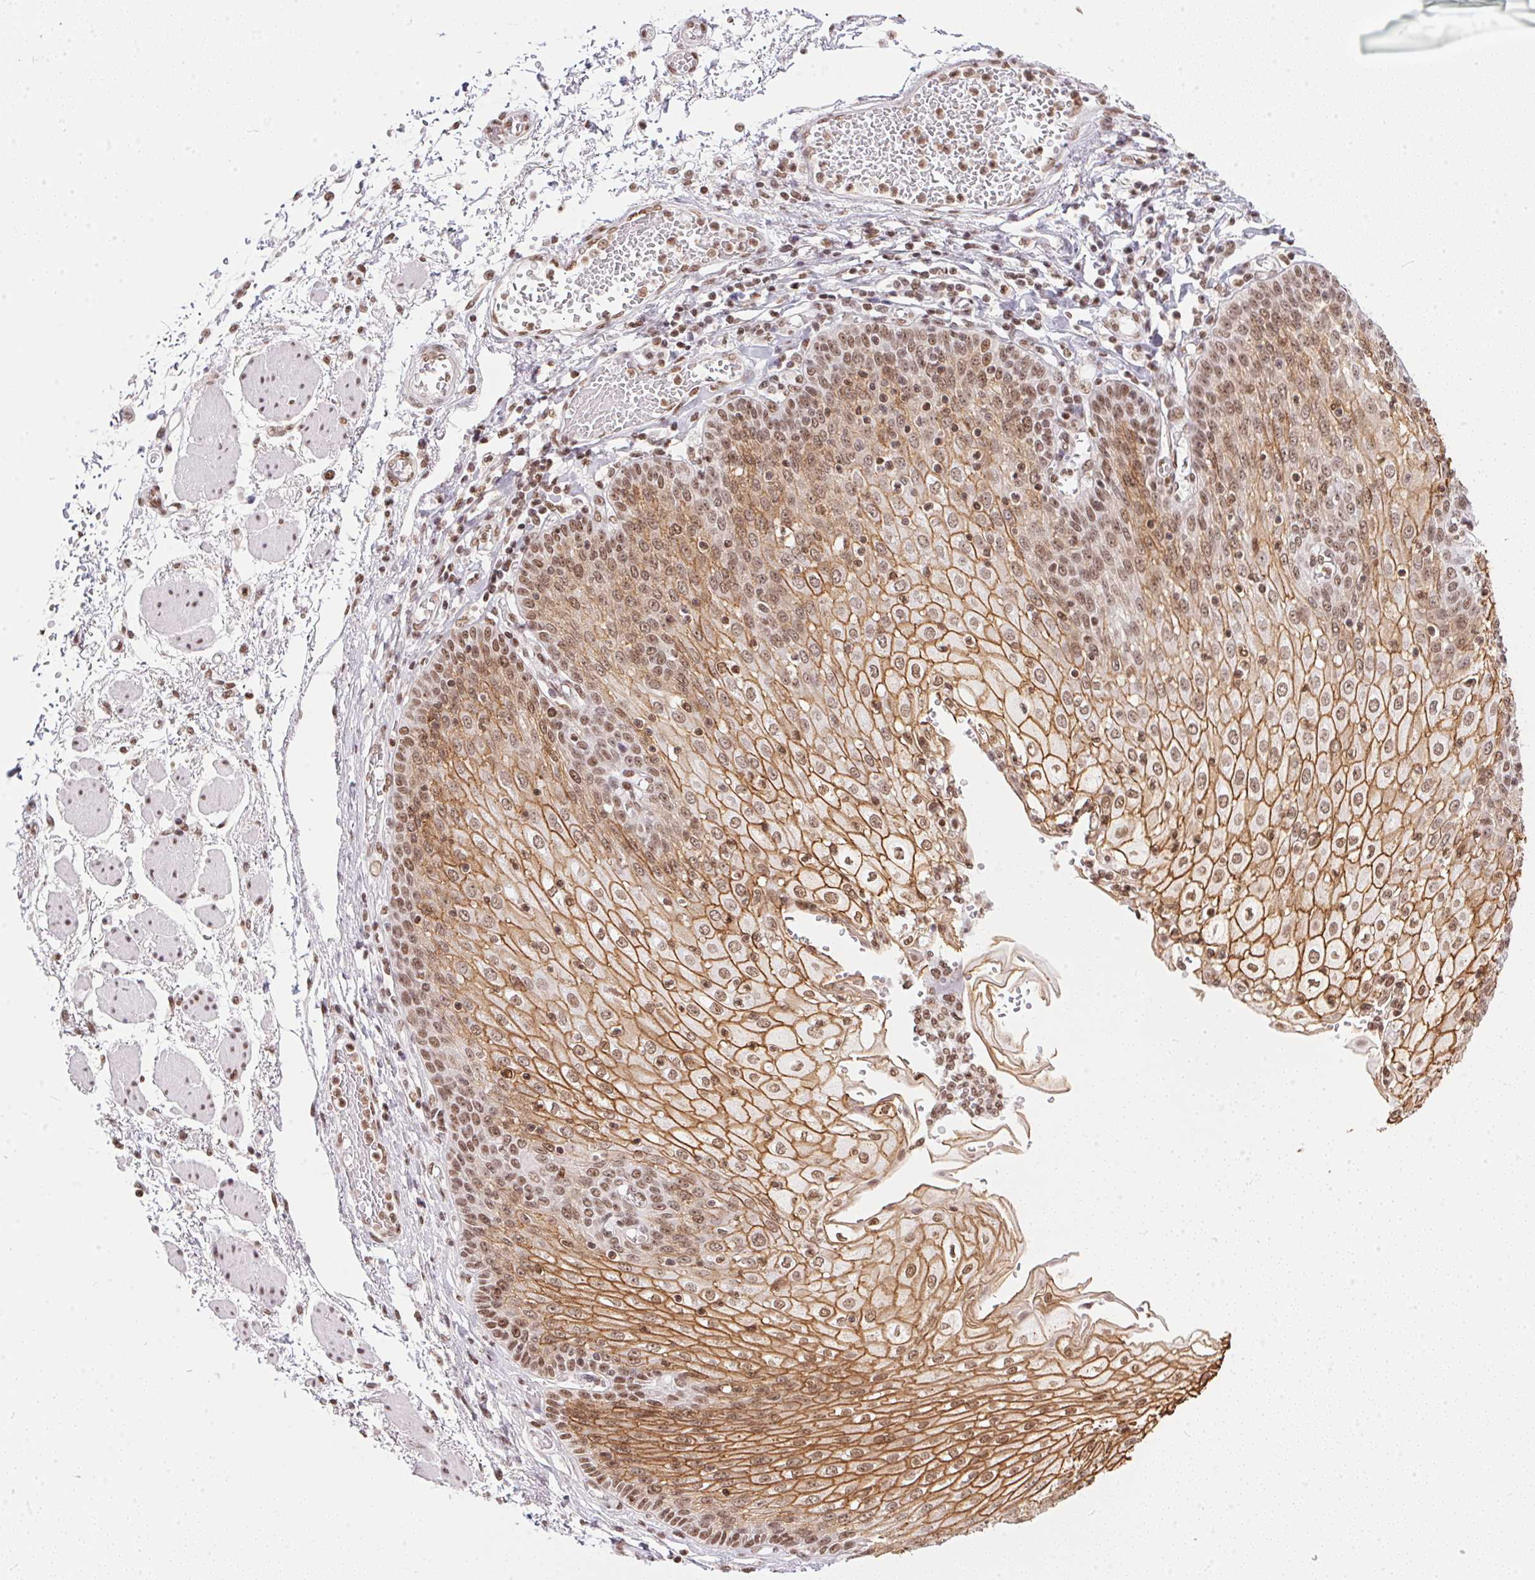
{"staining": {"intensity": "moderate", "quantity": ">75%", "location": "cytoplasmic/membranous,nuclear"}, "tissue": "esophagus", "cell_type": "Squamous epithelial cells", "image_type": "normal", "snomed": [{"axis": "morphology", "description": "Normal tissue, NOS"}, {"axis": "morphology", "description": "Adenocarcinoma, NOS"}, {"axis": "topography", "description": "Esophagus"}], "caption": "Immunohistochemical staining of normal human esophagus demonstrates >75% levels of moderate cytoplasmic/membranous,nuclear protein expression in about >75% of squamous epithelial cells. The protein is shown in brown color, while the nuclei are stained blue.", "gene": "NFE2L1", "patient": {"sex": "male", "age": 81}}